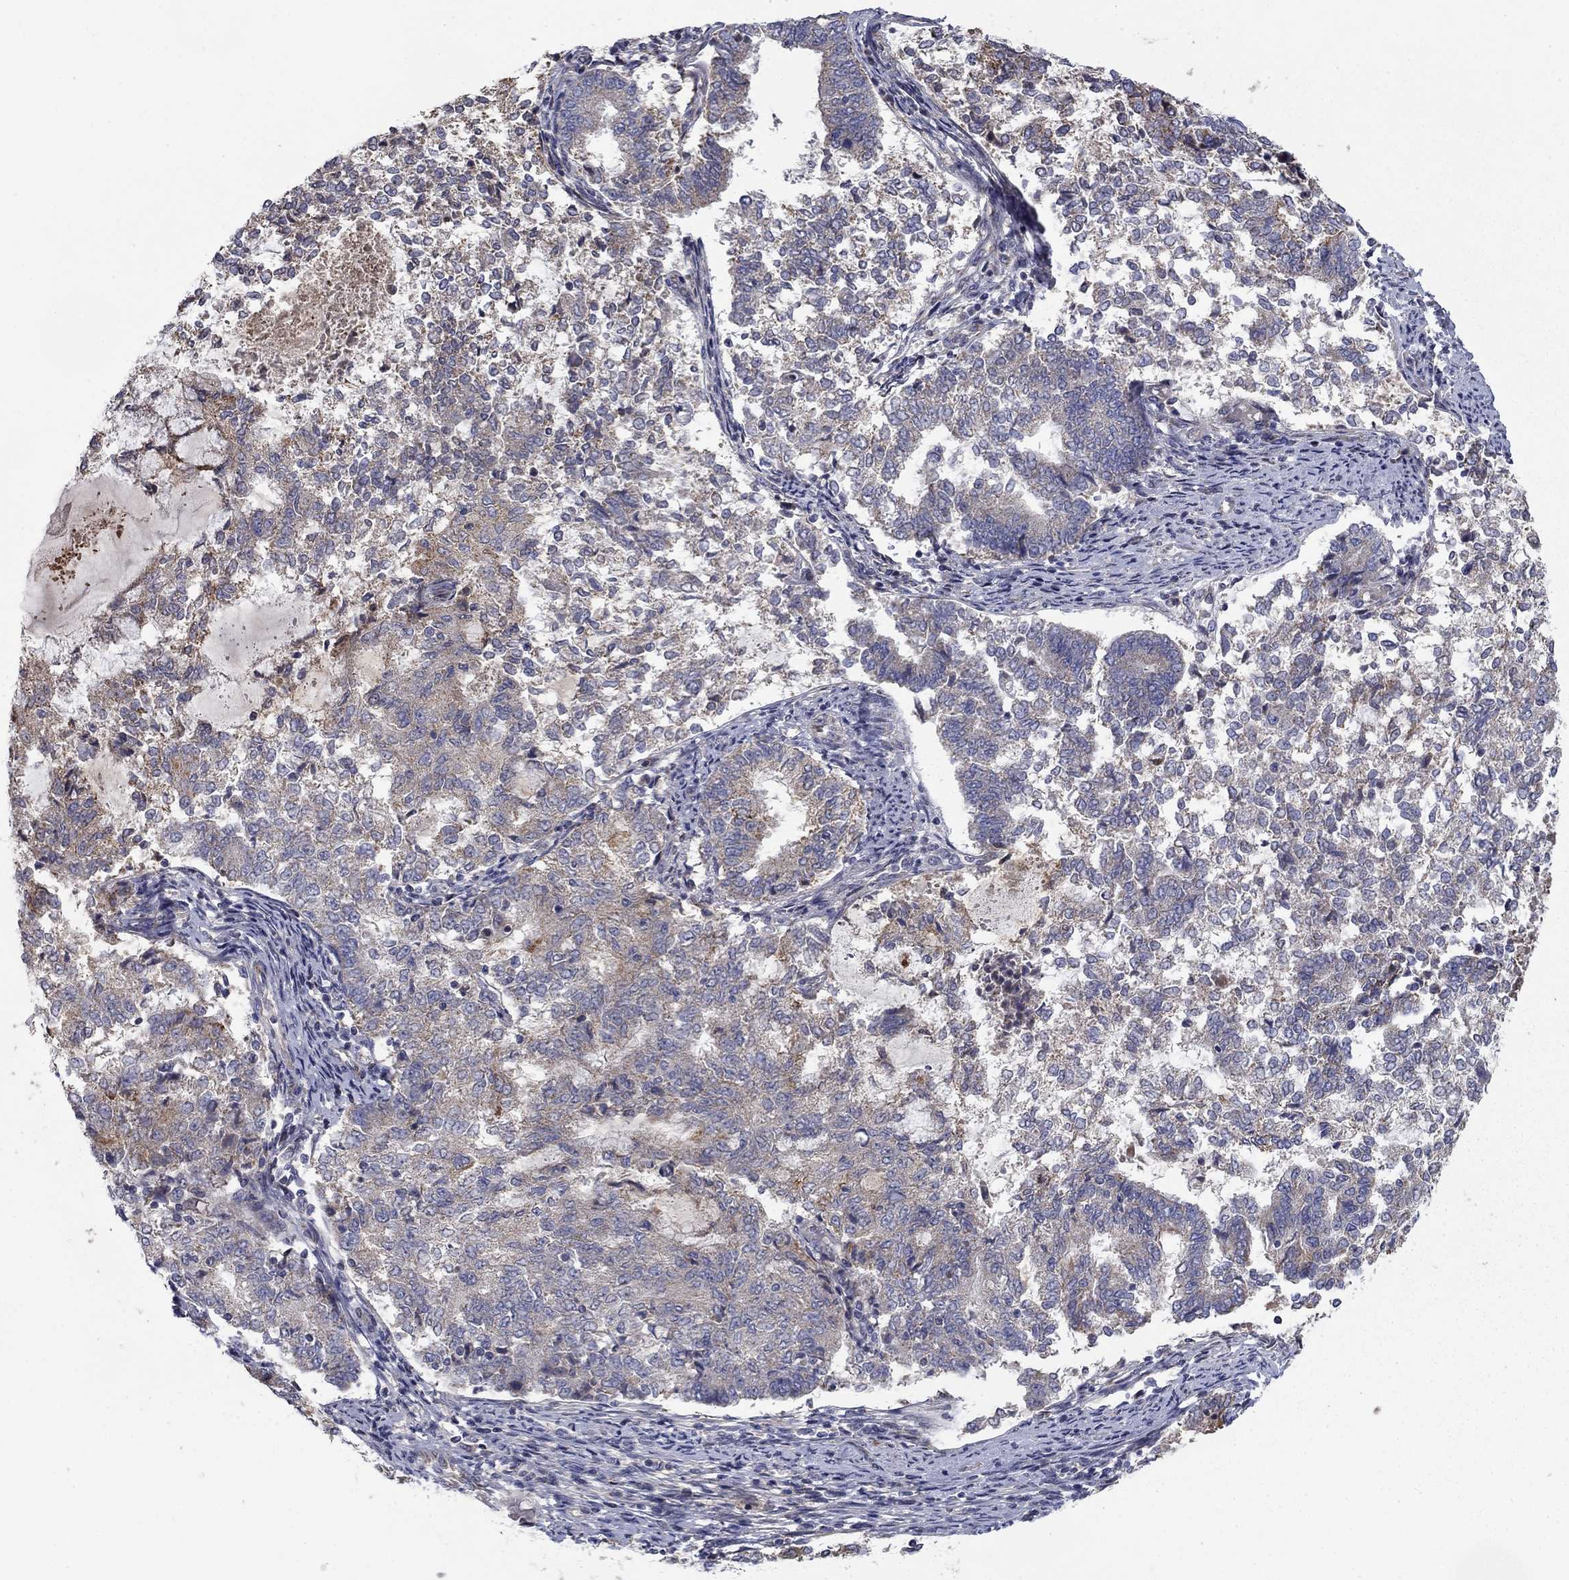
{"staining": {"intensity": "weak", "quantity": "<25%", "location": "cytoplasmic/membranous"}, "tissue": "endometrial cancer", "cell_type": "Tumor cells", "image_type": "cancer", "snomed": [{"axis": "morphology", "description": "Adenocarcinoma, NOS"}, {"axis": "topography", "description": "Endometrium"}], "caption": "Immunohistochemistry photomicrograph of endometrial cancer stained for a protein (brown), which shows no positivity in tumor cells. (Stains: DAB (3,3'-diaminobenzidine) immunohistochemistry with hematoxylin counter stain, Microscopy: brightfield microscopy at high magnification).", "gene": "MMAA", "patient": {"sex": "female", "age": 65}}